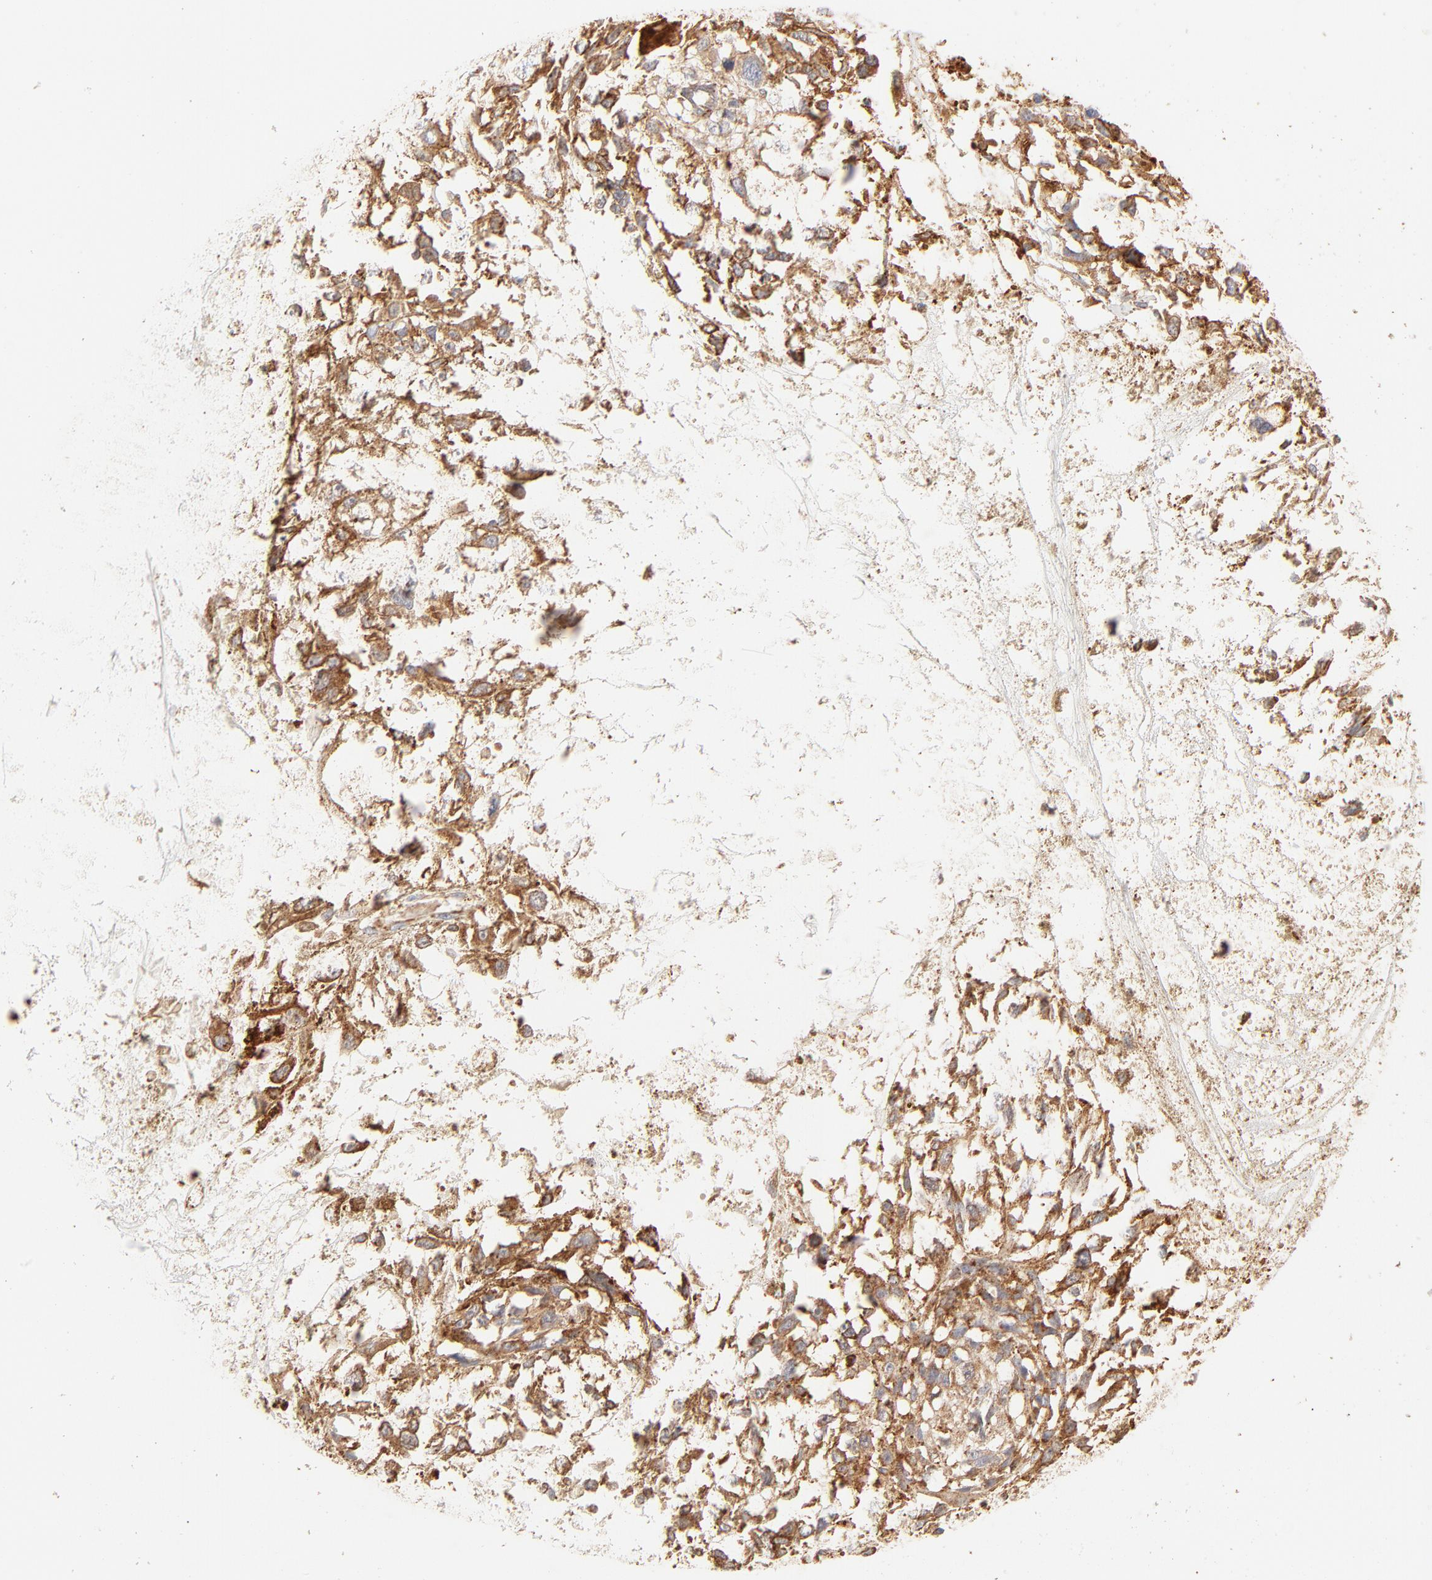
{"staining": {"intensity": "moderate", "quantity": ">75%", "location": "cytoplasmic/membranous"}, "tissue": "melanoma", "cell_type": "Tumor cells", "image_type": "cancer", "snomed": [{"axis": "morphology", "description": "Malignant melanoma, Metastatic site"}, {"axis": "topography", "description": "Lymph node"}], "caption": "IHC (DAB) staining of melanoma shows moderate cytoplasmic/membranous protein staining in about >75% of tumor cells.", "gene": "PARP12", "patient": {"sex": "male", "age": 59}}